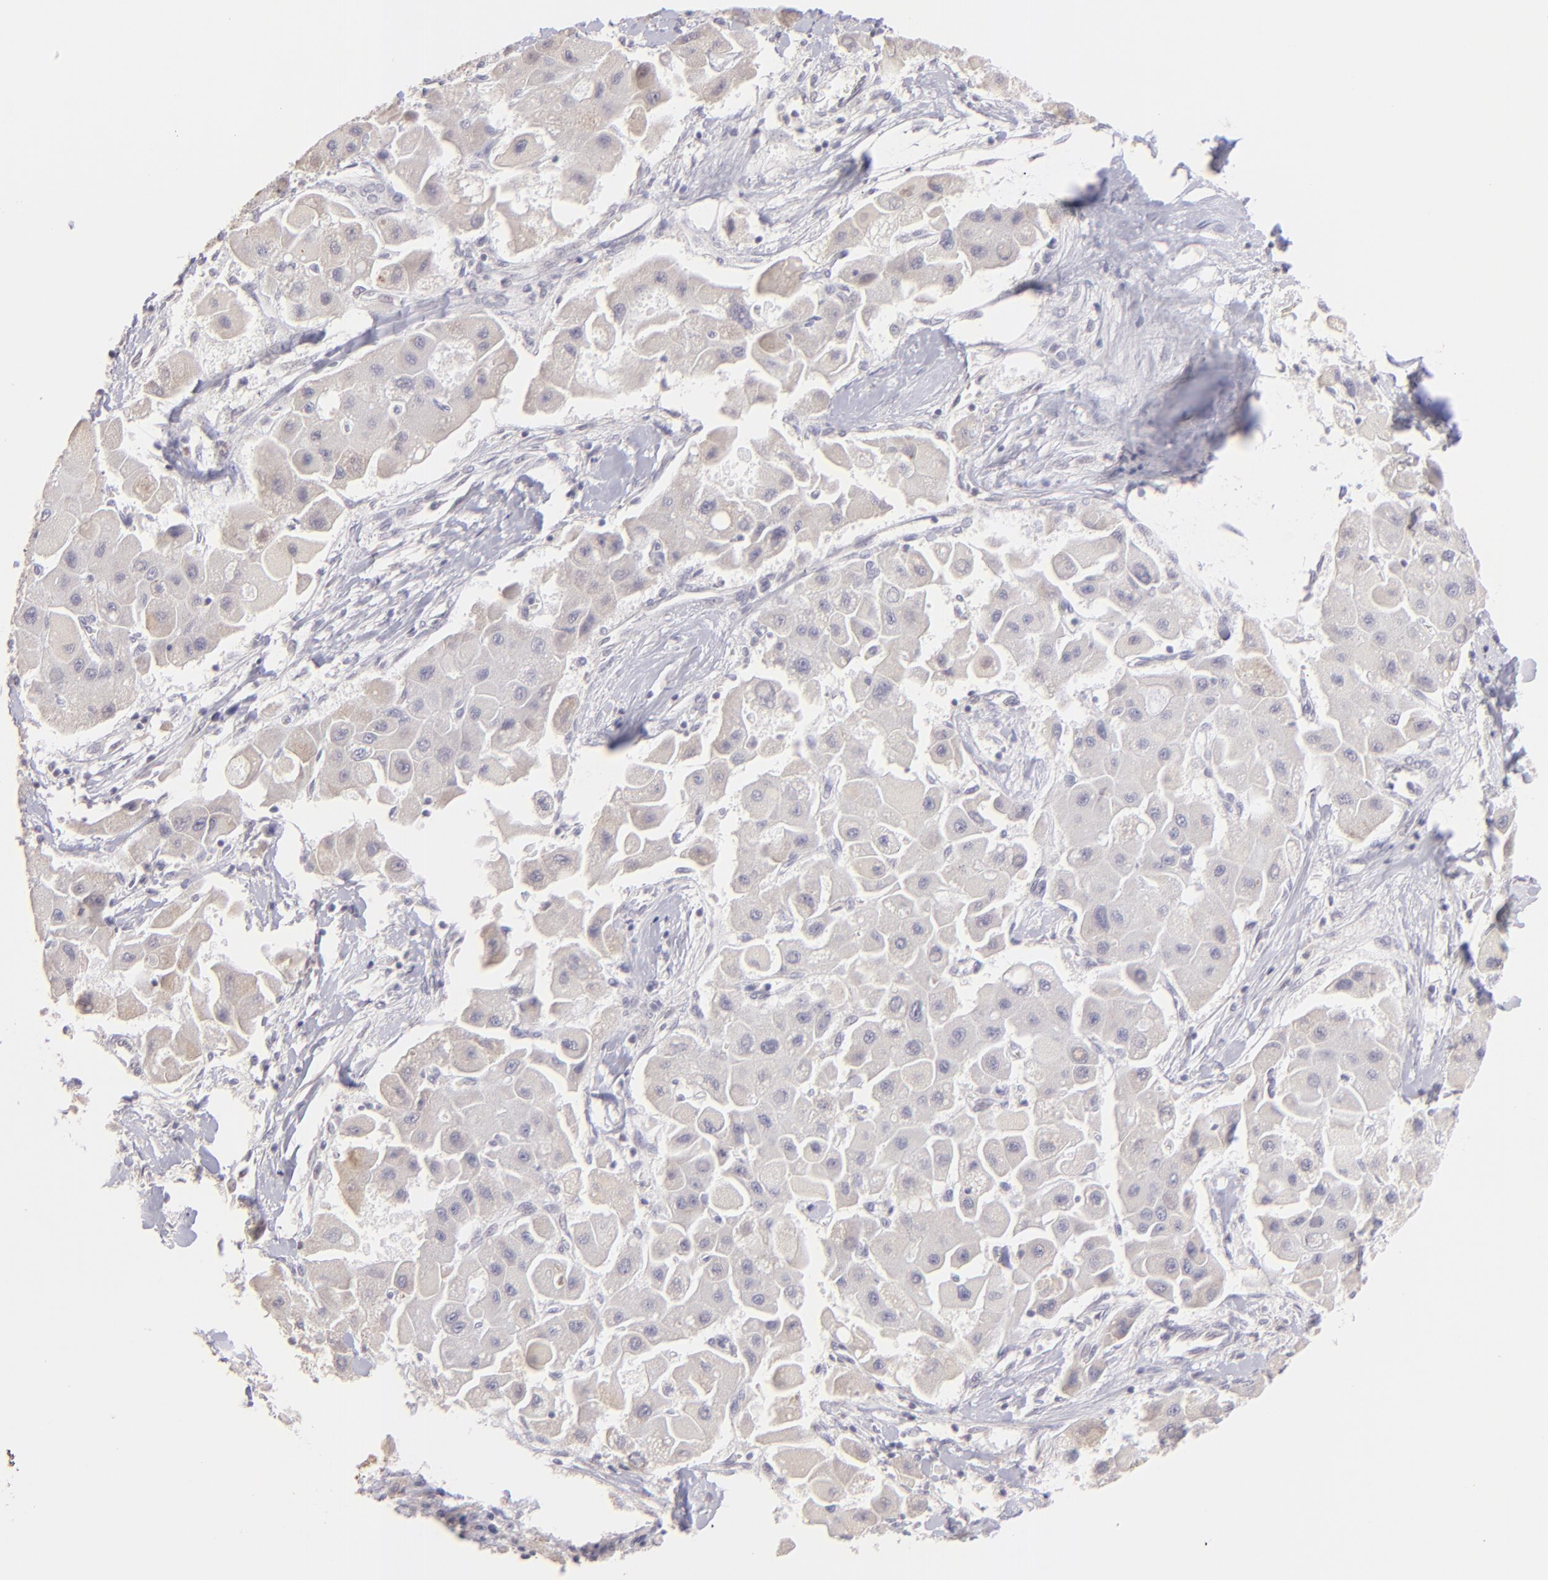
{"staining": {"intensity": "negative", "quantity": "none", "location": "none"}, "tissue": "liver cancer", "cell_type": "Tumor cells", "image_type": "cancer", "snomed": [{"axis": "morphology", "description": "Carcinoma, Hepatocellular, NOS"}, {"axis": "topography", "description": "Liver"}], "caption": "A micrograph of hepatocellular carcinoma (liver) stained for a protein exhibits no brown staining in tumor cells.", "gene": "MAGEA1", "patient": {"sex": "male", "age": 24}}